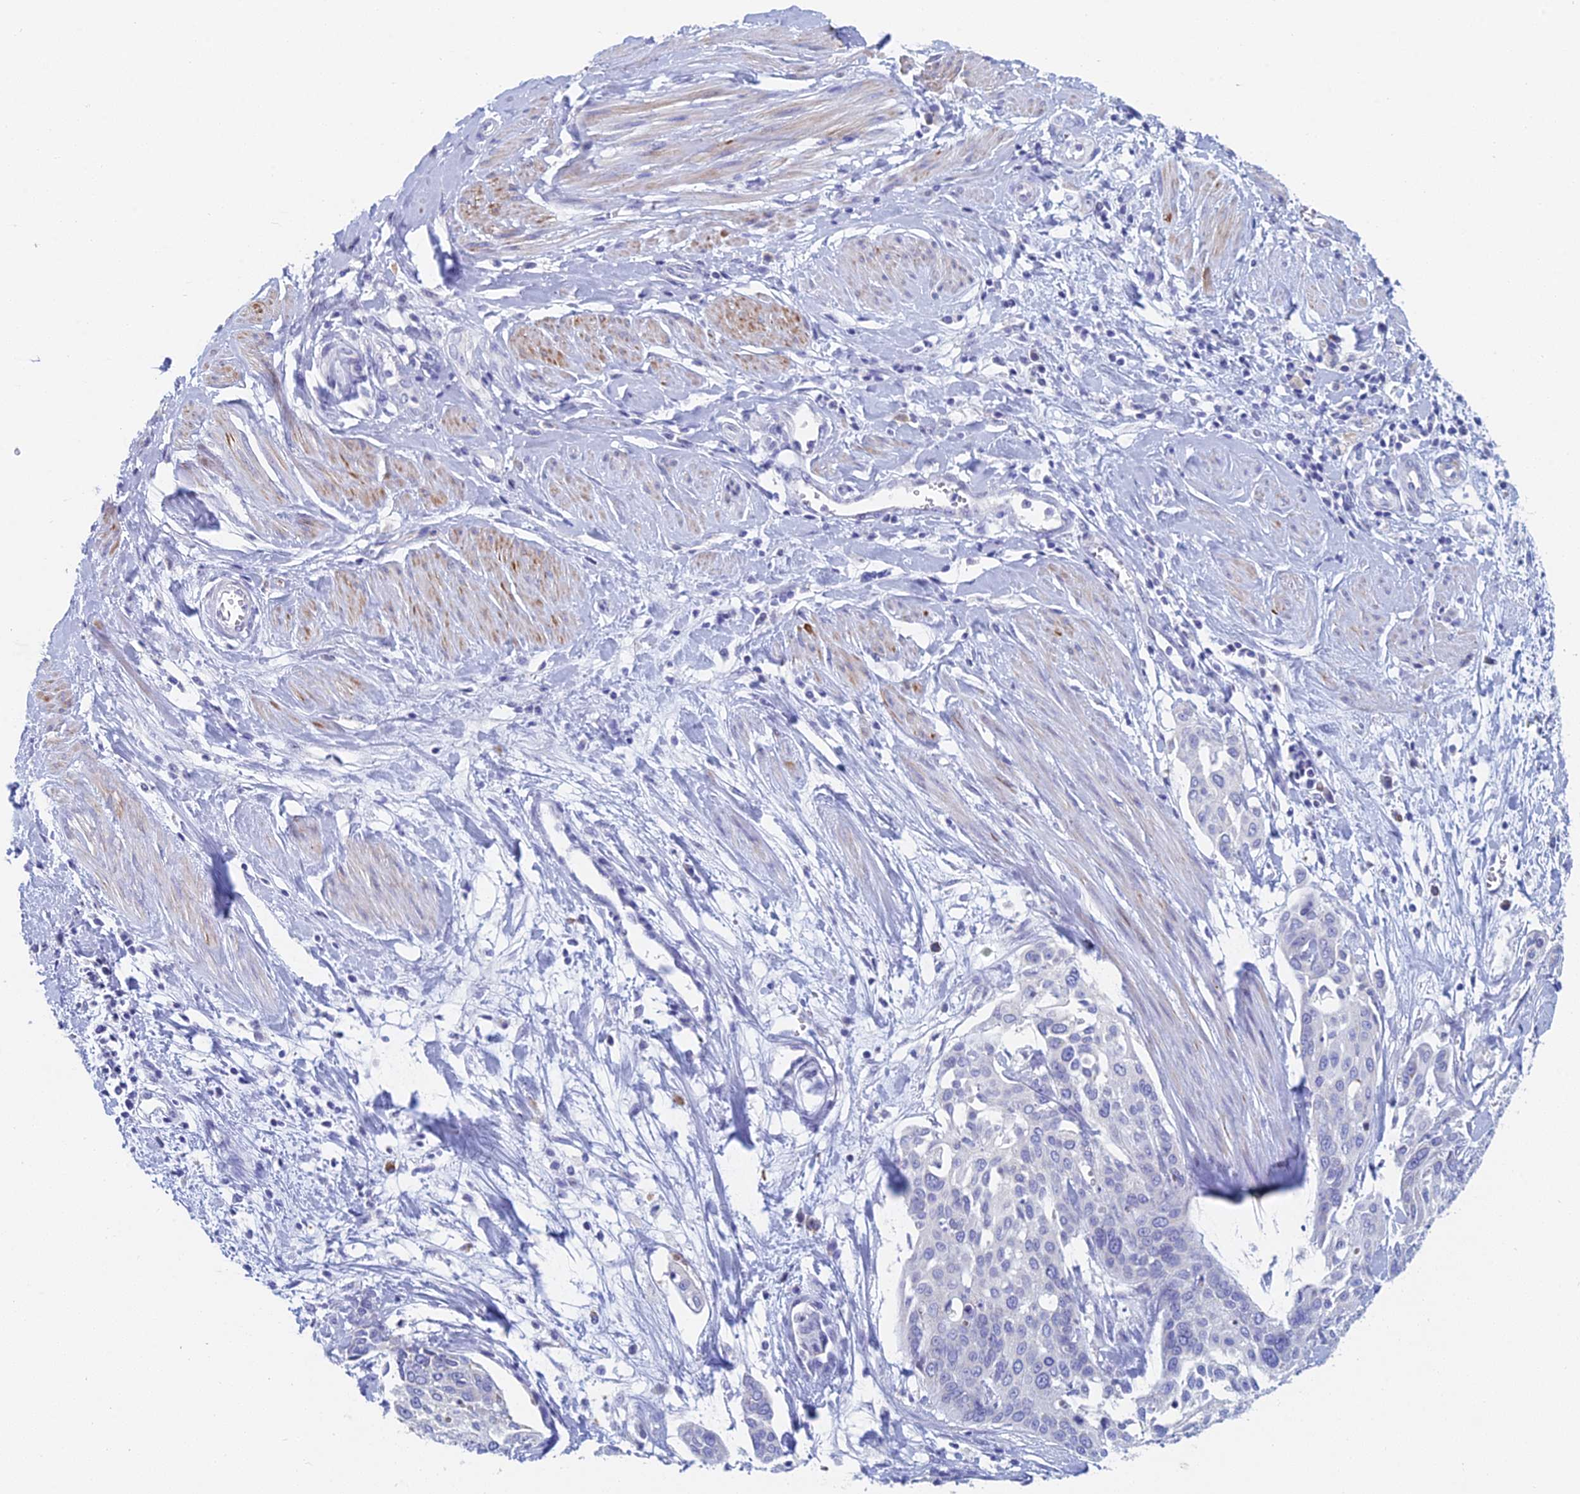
{"staining": {"intensity": "negative", "quantity": "none", "location": "none"}, "tissue": "cervical cancer", "cell_type": "Tumor cells", "image_type": "cancer", "snomed": [{"axis": "morphology", "description": "Squamous cell carcinoma, NOS"}, {"axis": "topography", "description": "Cervix"}], "caption": "Cervical cancer was stained to show a protein in brown. There is no significant staining in tumor cells. (DAB (3,3'-diaminobenzidine) immunohistochemistry visualized using brightfield microscopy, high magnification).", "gene": "ACSM1", "patient": {"sex": "female", "age": 44}}